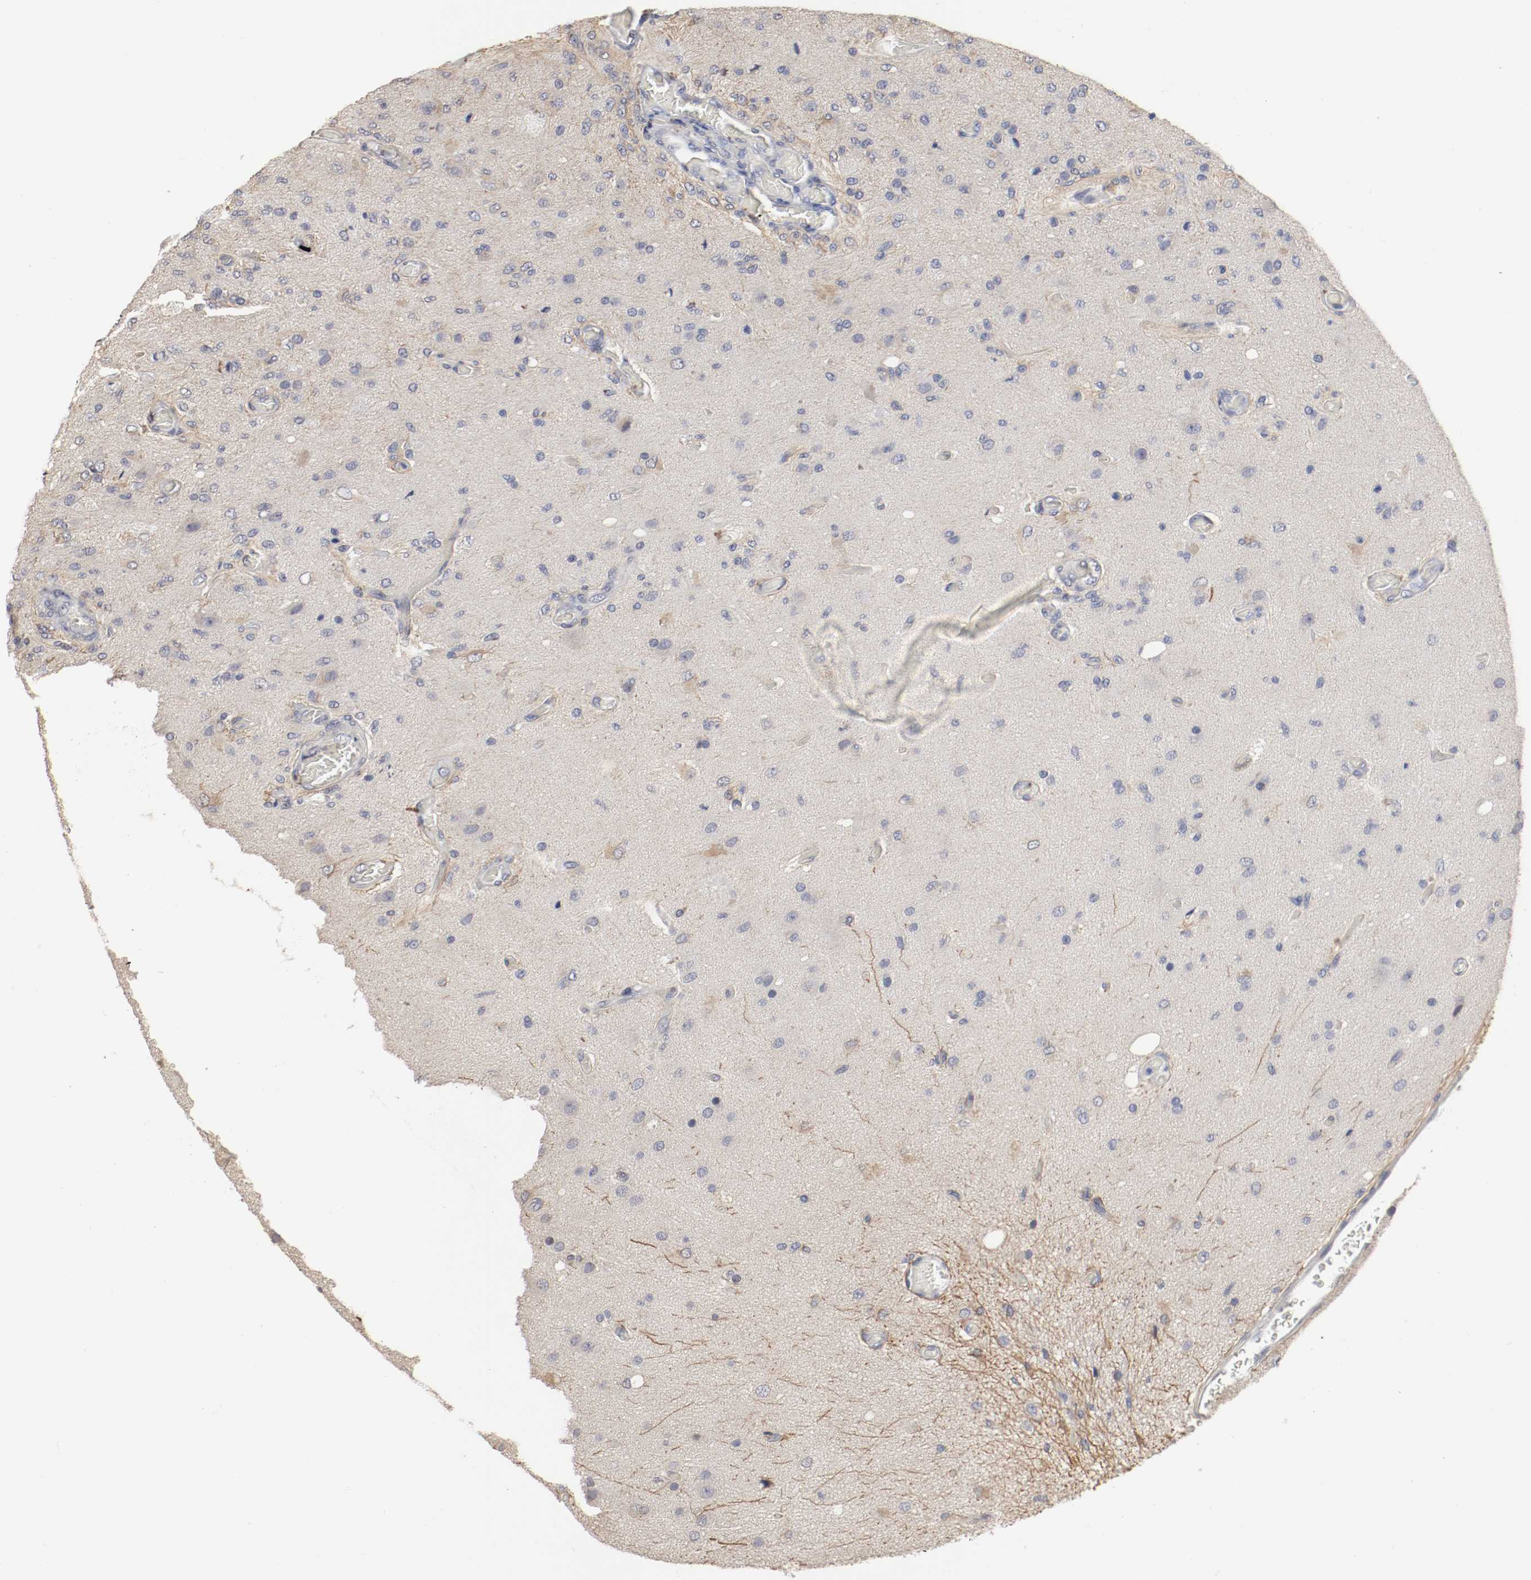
{"staining": {"intensity": "weak", "quantity": "<25%", "location": "cytoplasmic/membranous"}, "tissue": "glioma", "cell_type": "Tumor cells", "image_type": "cancer", "snomed": [{"axis": "morphology", "description": "Normal tissue, NOS"}, {"axis": "morphology", "description": "Glioma, malignant, High grade"}, {"axis": "topography", "description": "Cerebral cortex"}], "caption": "The immunohistochemistry (IHC) histopathology image has no significant positivity in tumor cells of malignant high-grade glioma tissue.", "gene": "CEBPE", "patient": {"sex": "male", "age": 77}}